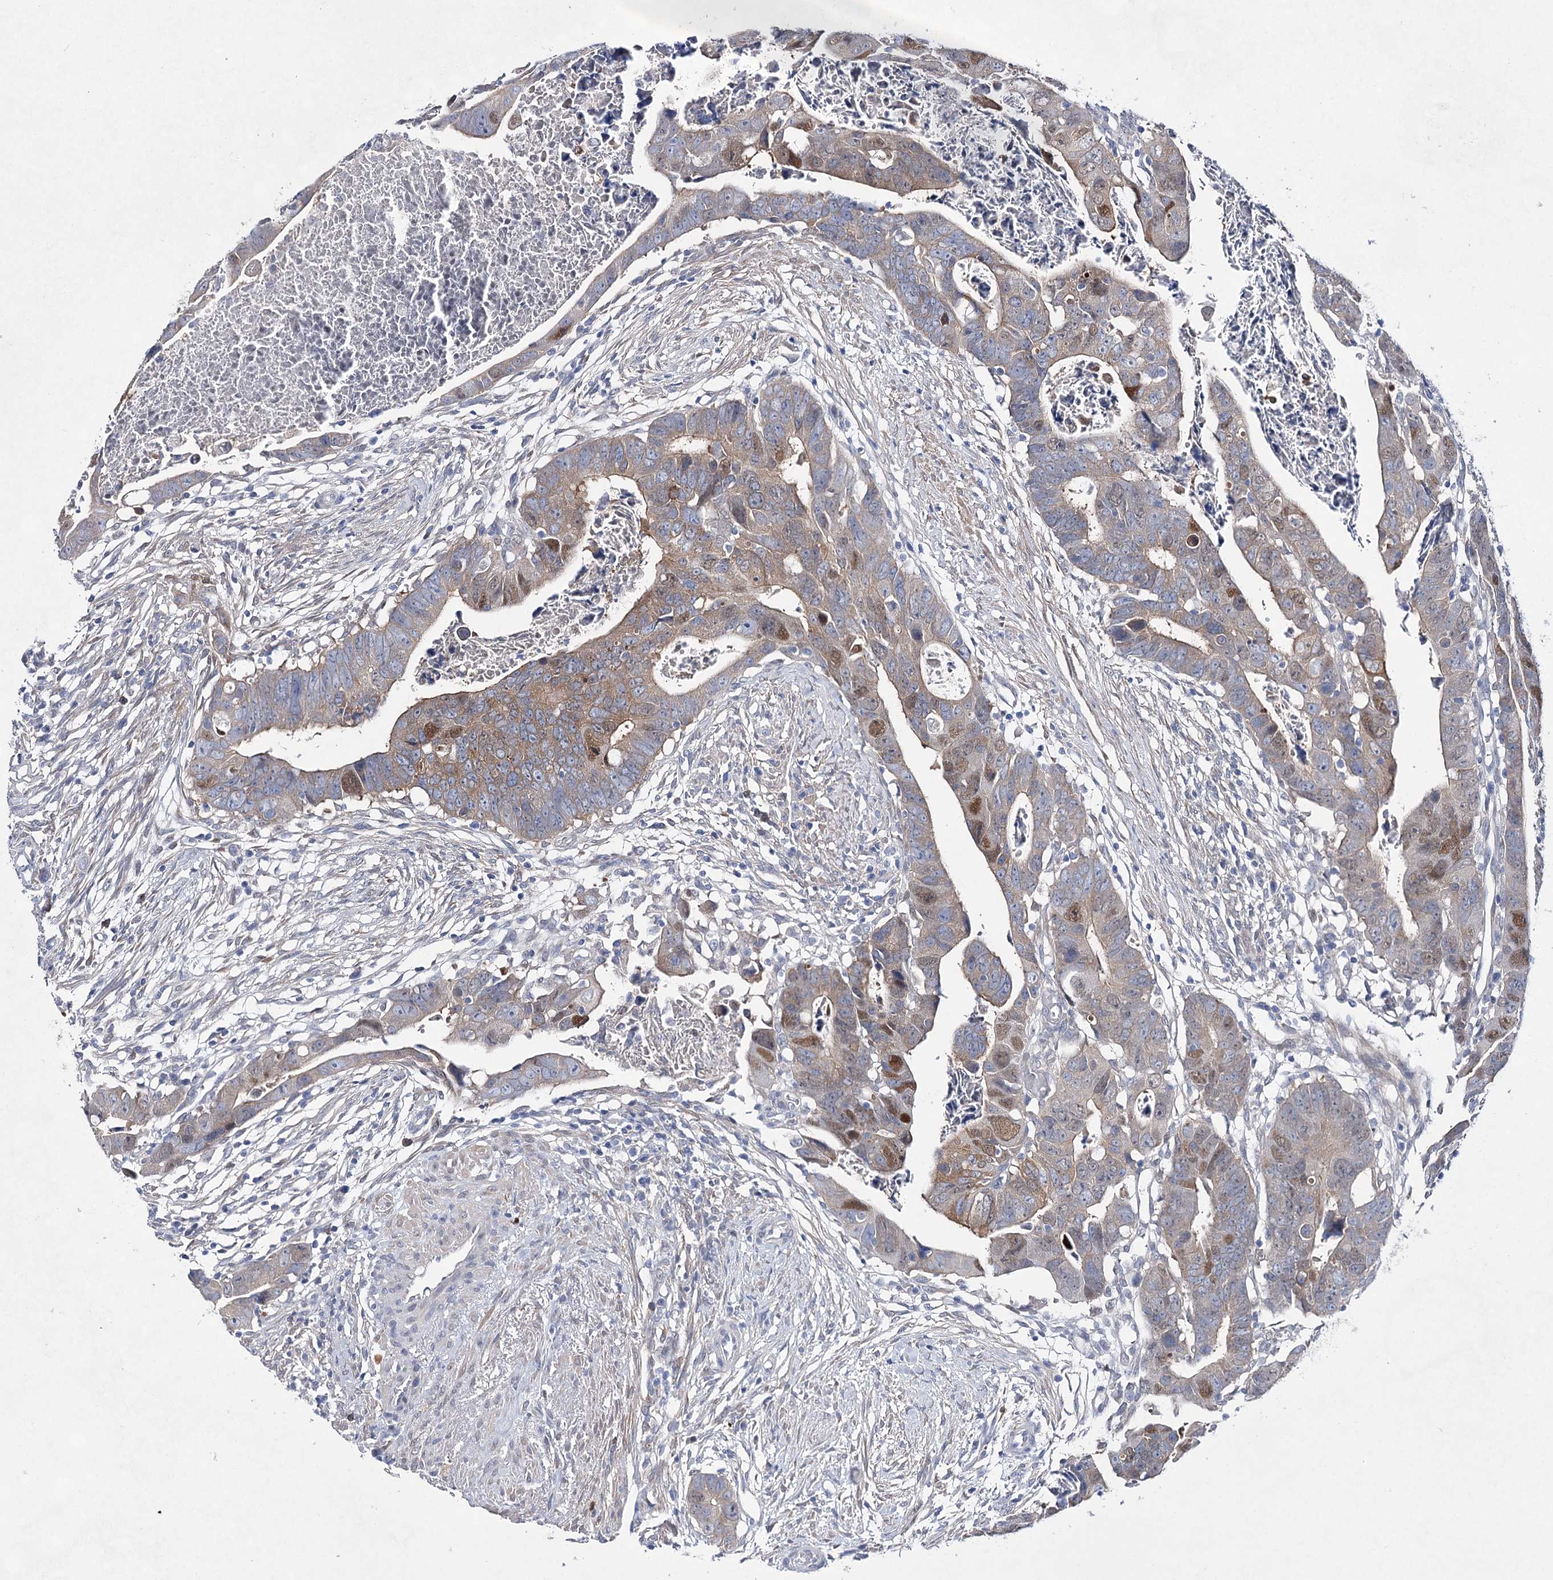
{"staining": {"intensity": "moderate", "quantity": "<25%", "location": "cytoplasmic/membranous,nuclear"}, "tissue": "colorectal cancer", "cell_type": "Tumor cells", "image_type": "cancer", "snomed": [{"axis": "morphology", "description": "Adenocarcinoma, NOS"}, {"axis": "topography", "description": "Rectum"}], "caption": "Immunohistochemistry (IHC) (DAB (3,3'-diaminobenzidine)) staining of human adenocarcinoma (colorectal) displays moderate cytoplasmic/membranous and nuclear protein expression in approximately <25% of tumor cells. Using DAB (brown) and hematoxylin (blue) stains, captured at high magnification using brightfield microscopy.", "gene": "UGDH", "patient": {"sex": "female", "age": 65}}